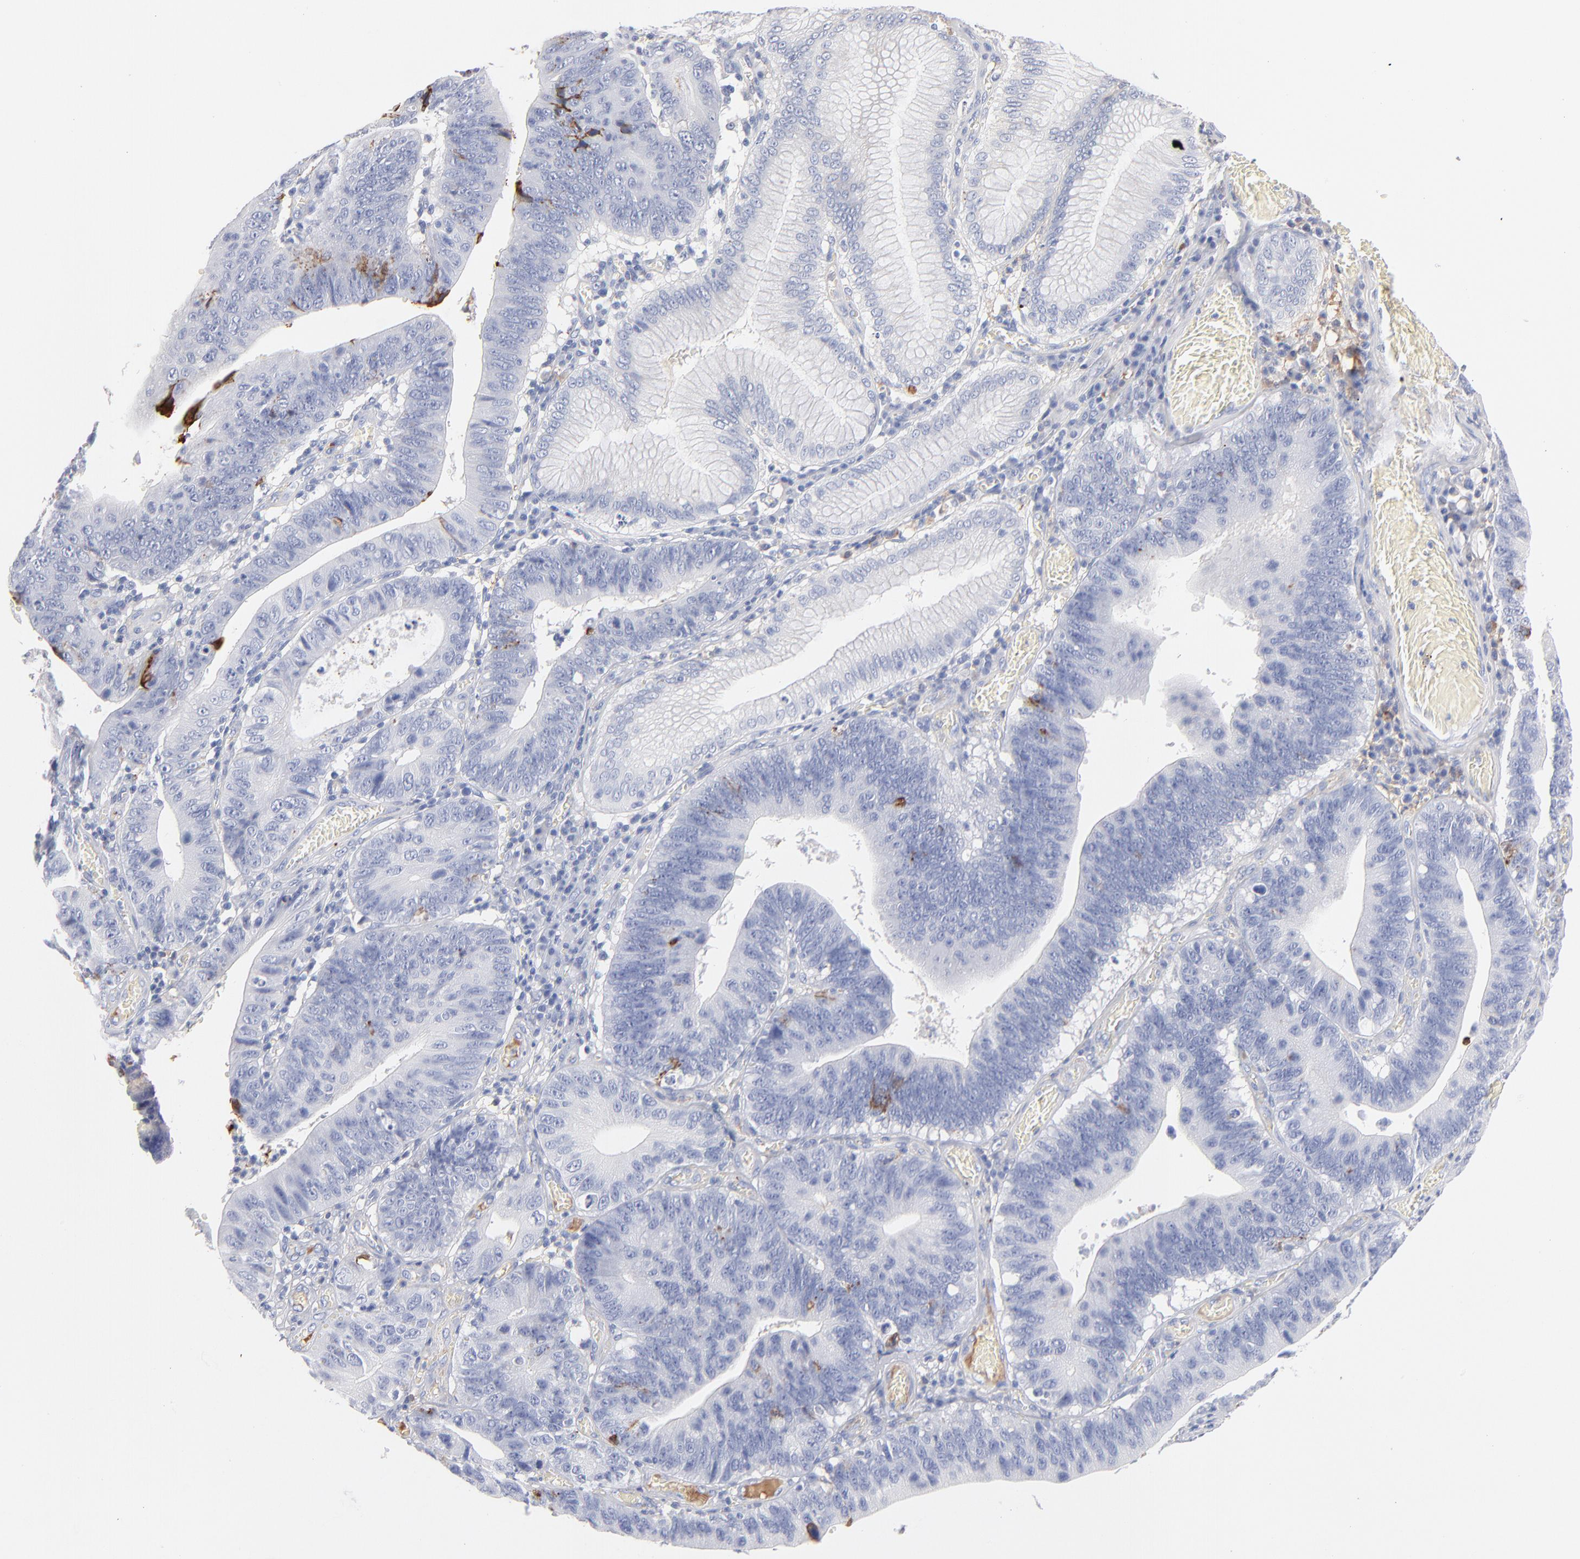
{"staining": {"intensity": "negative", "quantity": "none", "location": "none"}, "tissue": "stomach cancer", "cell_type": "Tumor cells", "image_type": "cancer", "snomed": [{"axis": "morphology", "description": "Adenocarcinoma, NOS"}, {"axis": "topography", "description": "Stomach"}, {"axis": "topography", "description": "Gastric cardia"}], "caption": "Tumor cells show no significant expression in stomach cancer (adenocarcinoma).", "gene": "APOH", "patient": {"sex": "male", "age": 59}}